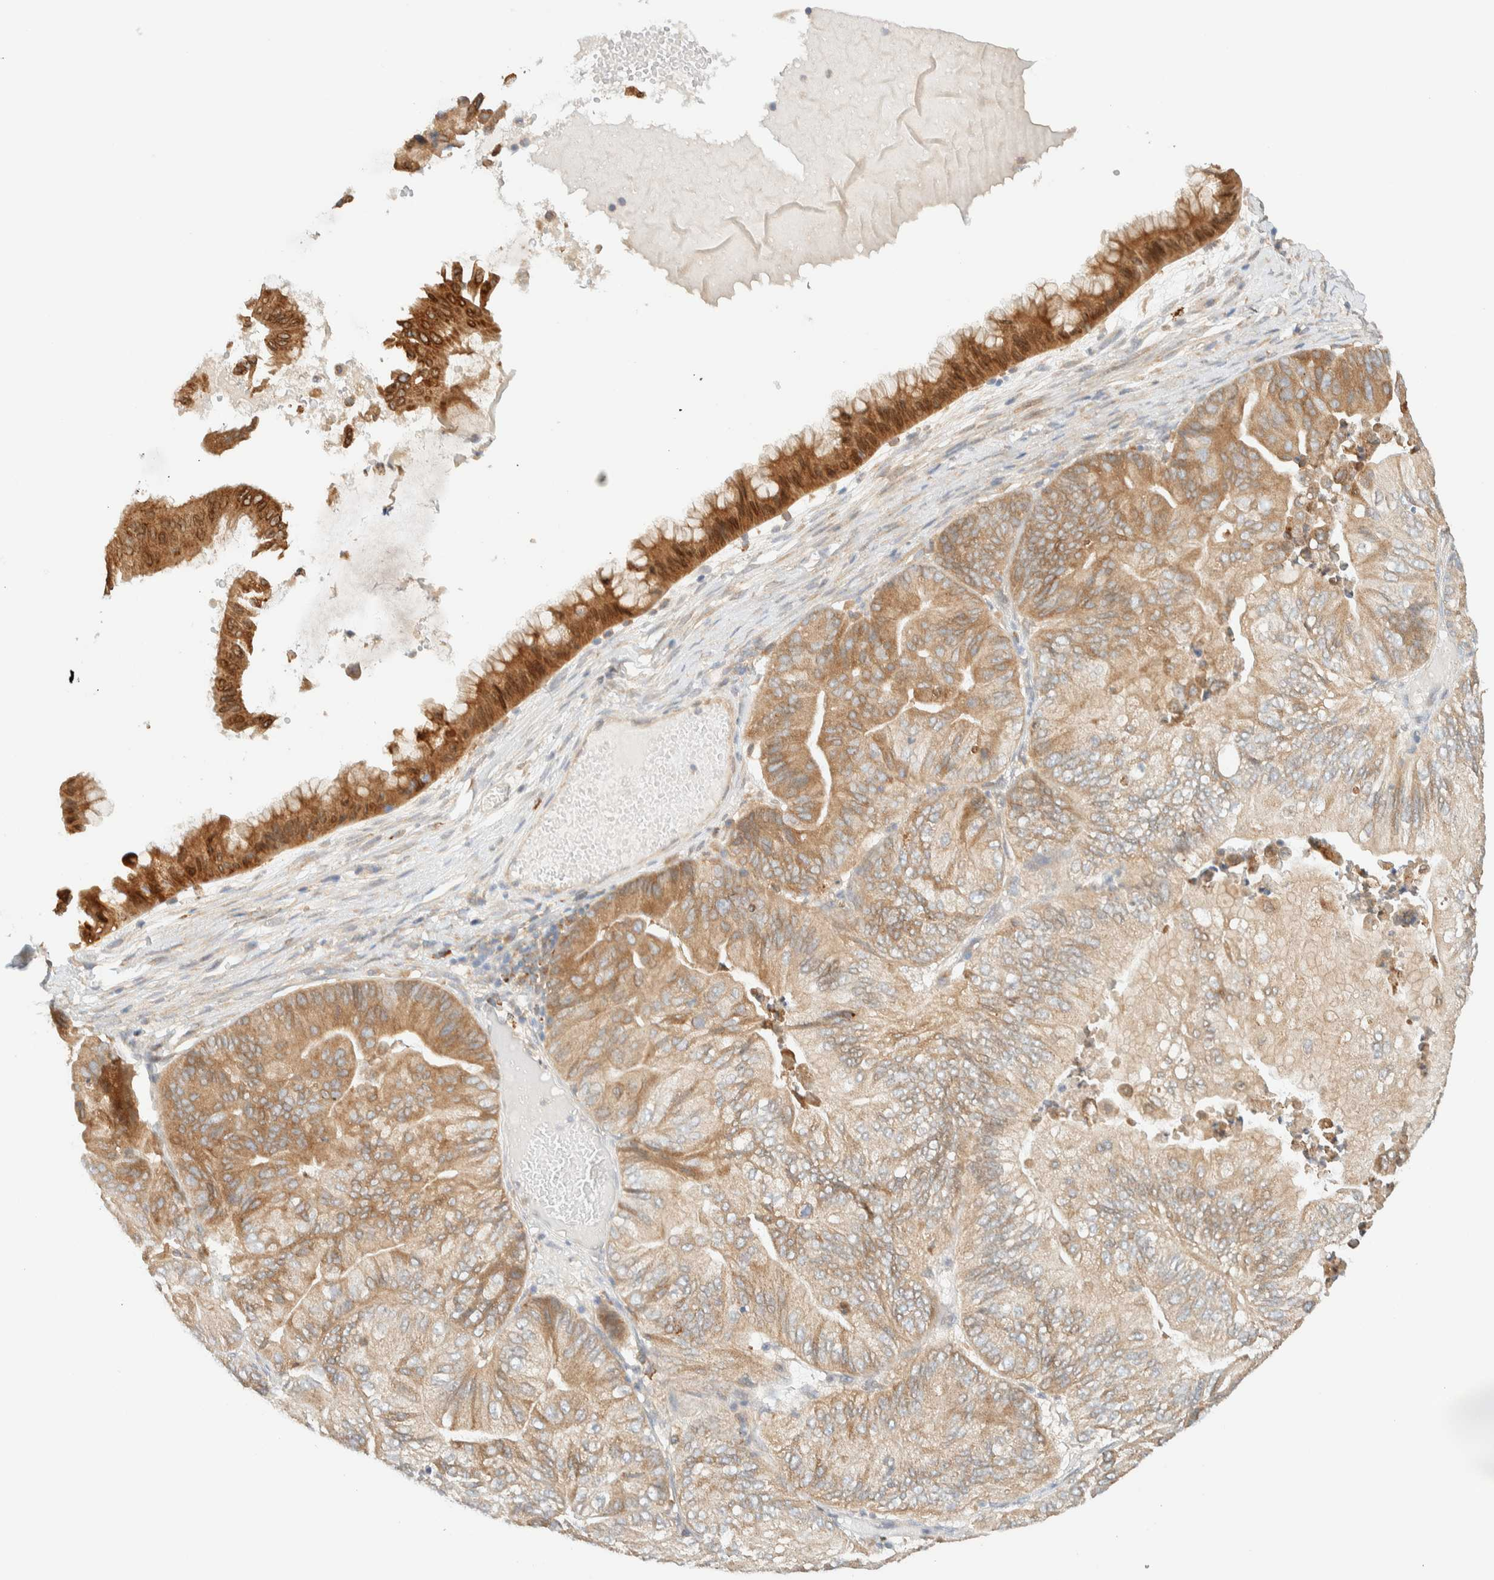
{"staining": {"intensity": "moderate", "quantity": ">75%", "location": "cytoplasmic/membranous"}, "tissue": "ovarian cancer", "cell_type": "Tumor cells", "image_type": "cancer", "snomed": [{"axis": "morphology", "description": "Cystadenocarcinoma, mucinous, NOS"}, {"axis": "topography", "description": "Ovary"}], "caption": "A high-resolution micrograph shows immunohistochemistry (IHC) staining of ovarian mucinous cystadenocarcinoma, which reveals moderate cytoplasmic/membranous expression in about >75% of tumor cells. The protein of interest is stained brown, and the nuclei are stained in blue (DAB (3,3'-diaminobenzidine) IHC with brightfield microscopy, high magnification).", "gene": "NT5C", "patient": {"sex": "female", "age": 61}}